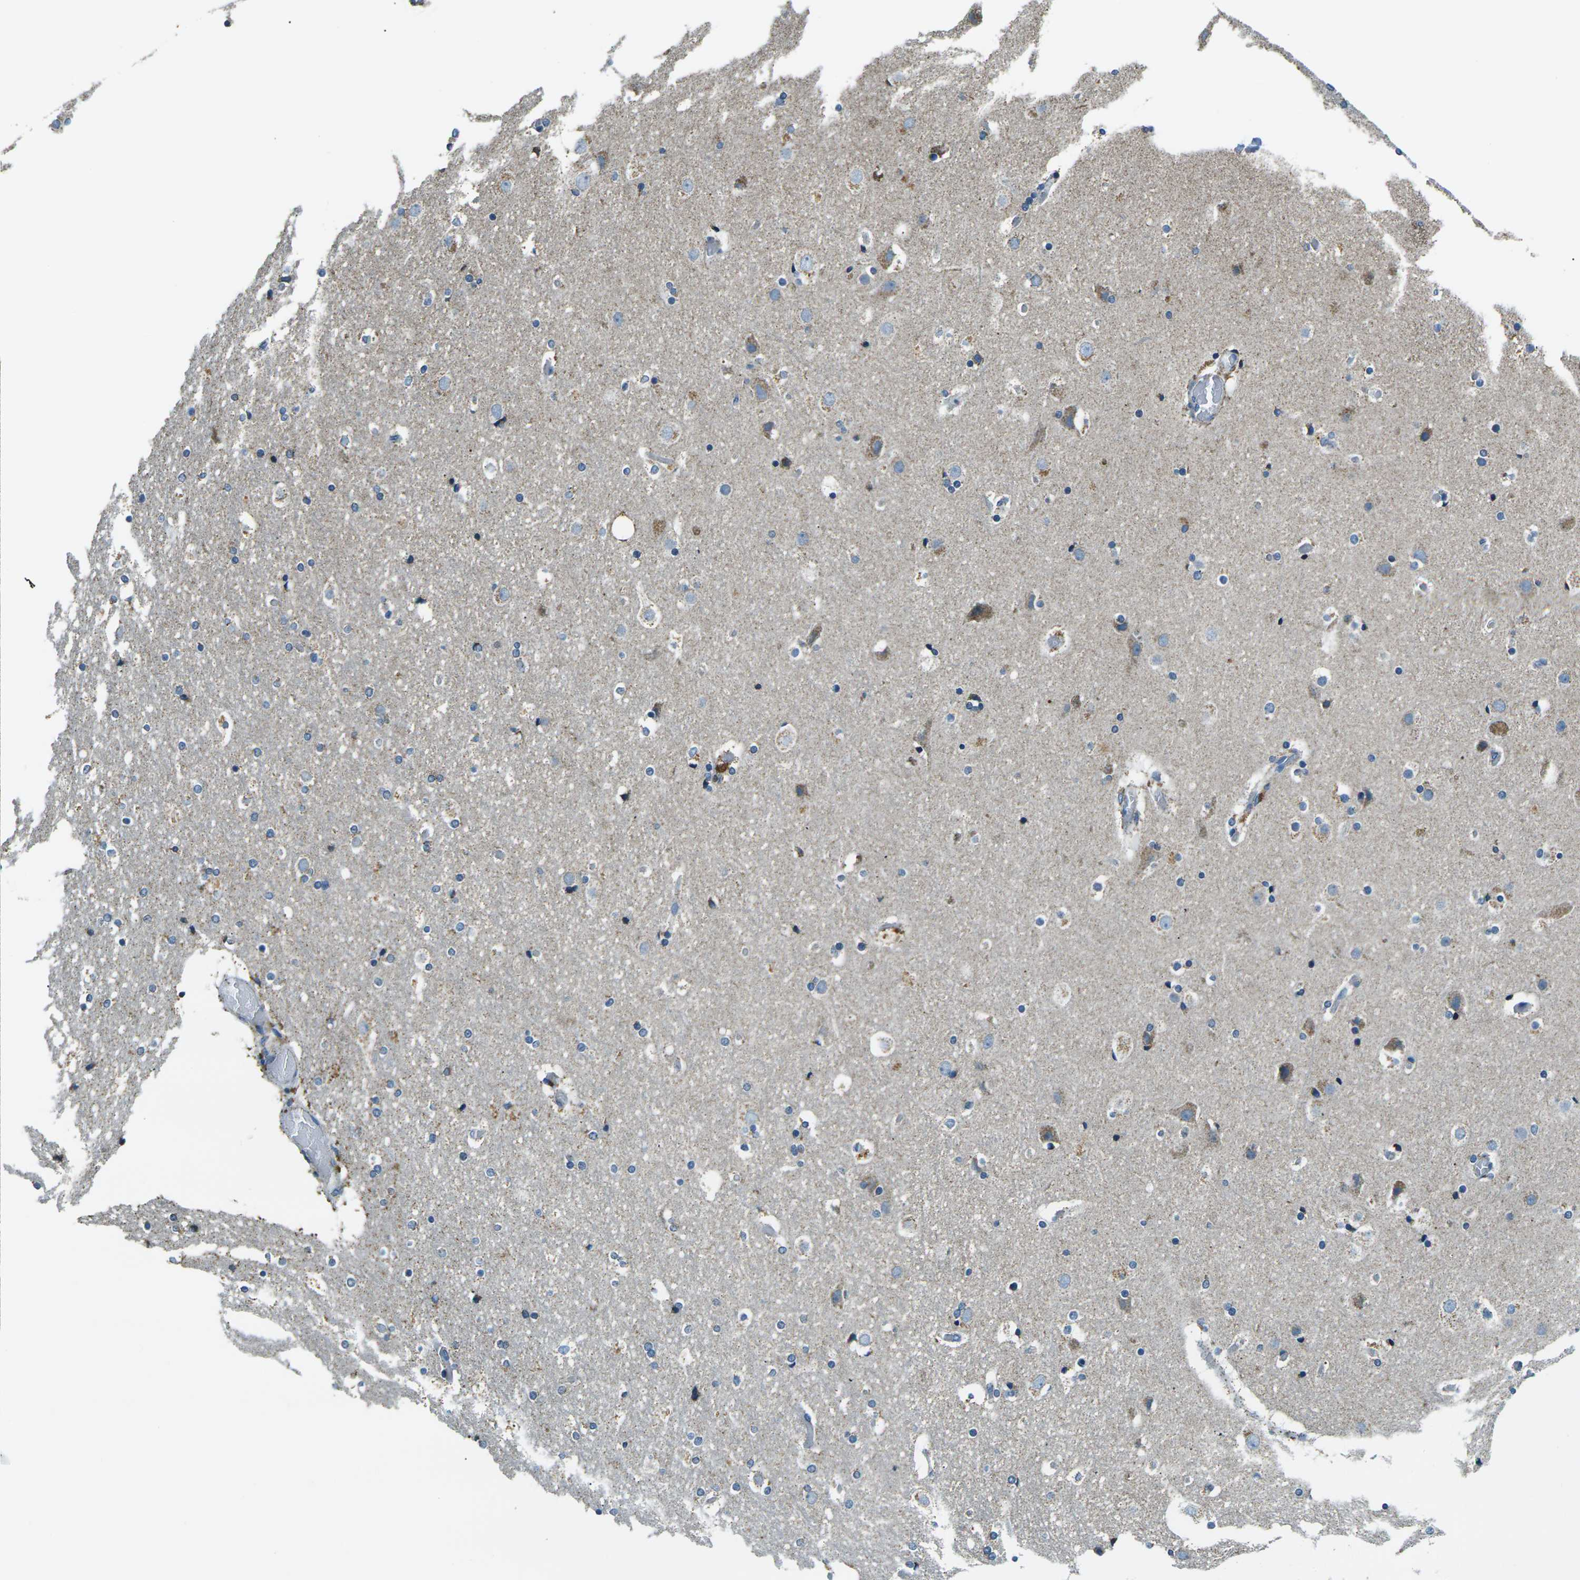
{"staining": {"intensity": "negative", "quantity": "none", "location": "none"}, "tissue": "cerebral cortex", "cell_type": "Endothelial cells", "image_type": "normal", "snomed": [{"axis": "morphology", "description": "Normal tissue, NOS"}, {"axis": "topography", "description": "Cerebral cortex"}], "caption": "An image of cerebral cortex stained for a protein displays no brown staining in endothelial cells. (DAB immunohistochemistry with hematoxylin counter stain).", "gene": "IRF3", "patient": {"sex": "male", "age": 57}}